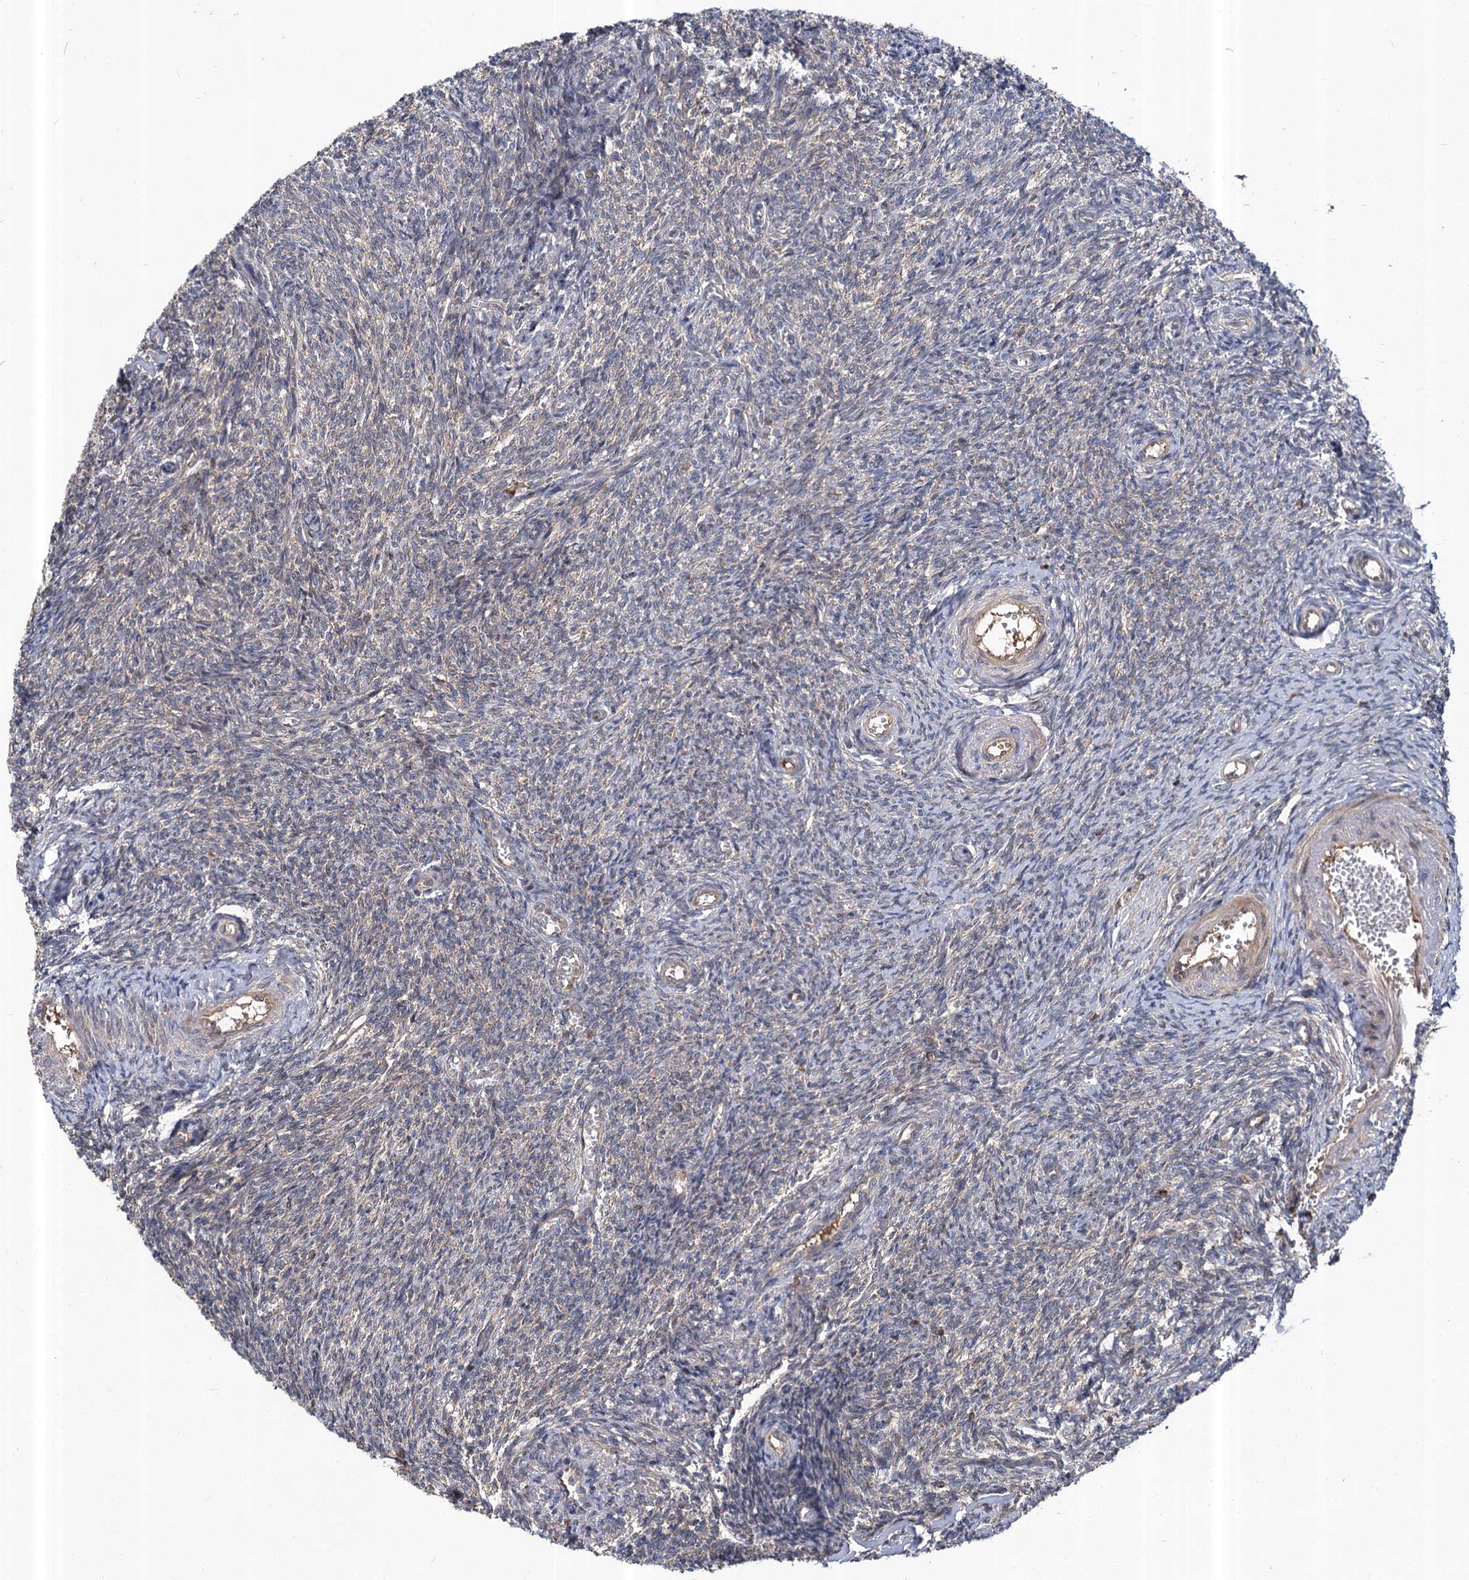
{"staining": {"intensity": "negative", "quantity": "none", "location": "none"}, "tissue": "ovary", "cell_type": "Ovarian stroma cells", "image_type": "normal", "snomed": [{"axis": "morphology", "description": "Normal tissue, NOS"}, {"axis": "topography", "description": "Ovary"}], "caption": "Ovarian stroma cells show no significant expression in normal ovary. (Brightfield microscopy of DAB IHC at high magnification).", "gene": "ABLIM1", "patient": {"sex": "female", "age": 44}}